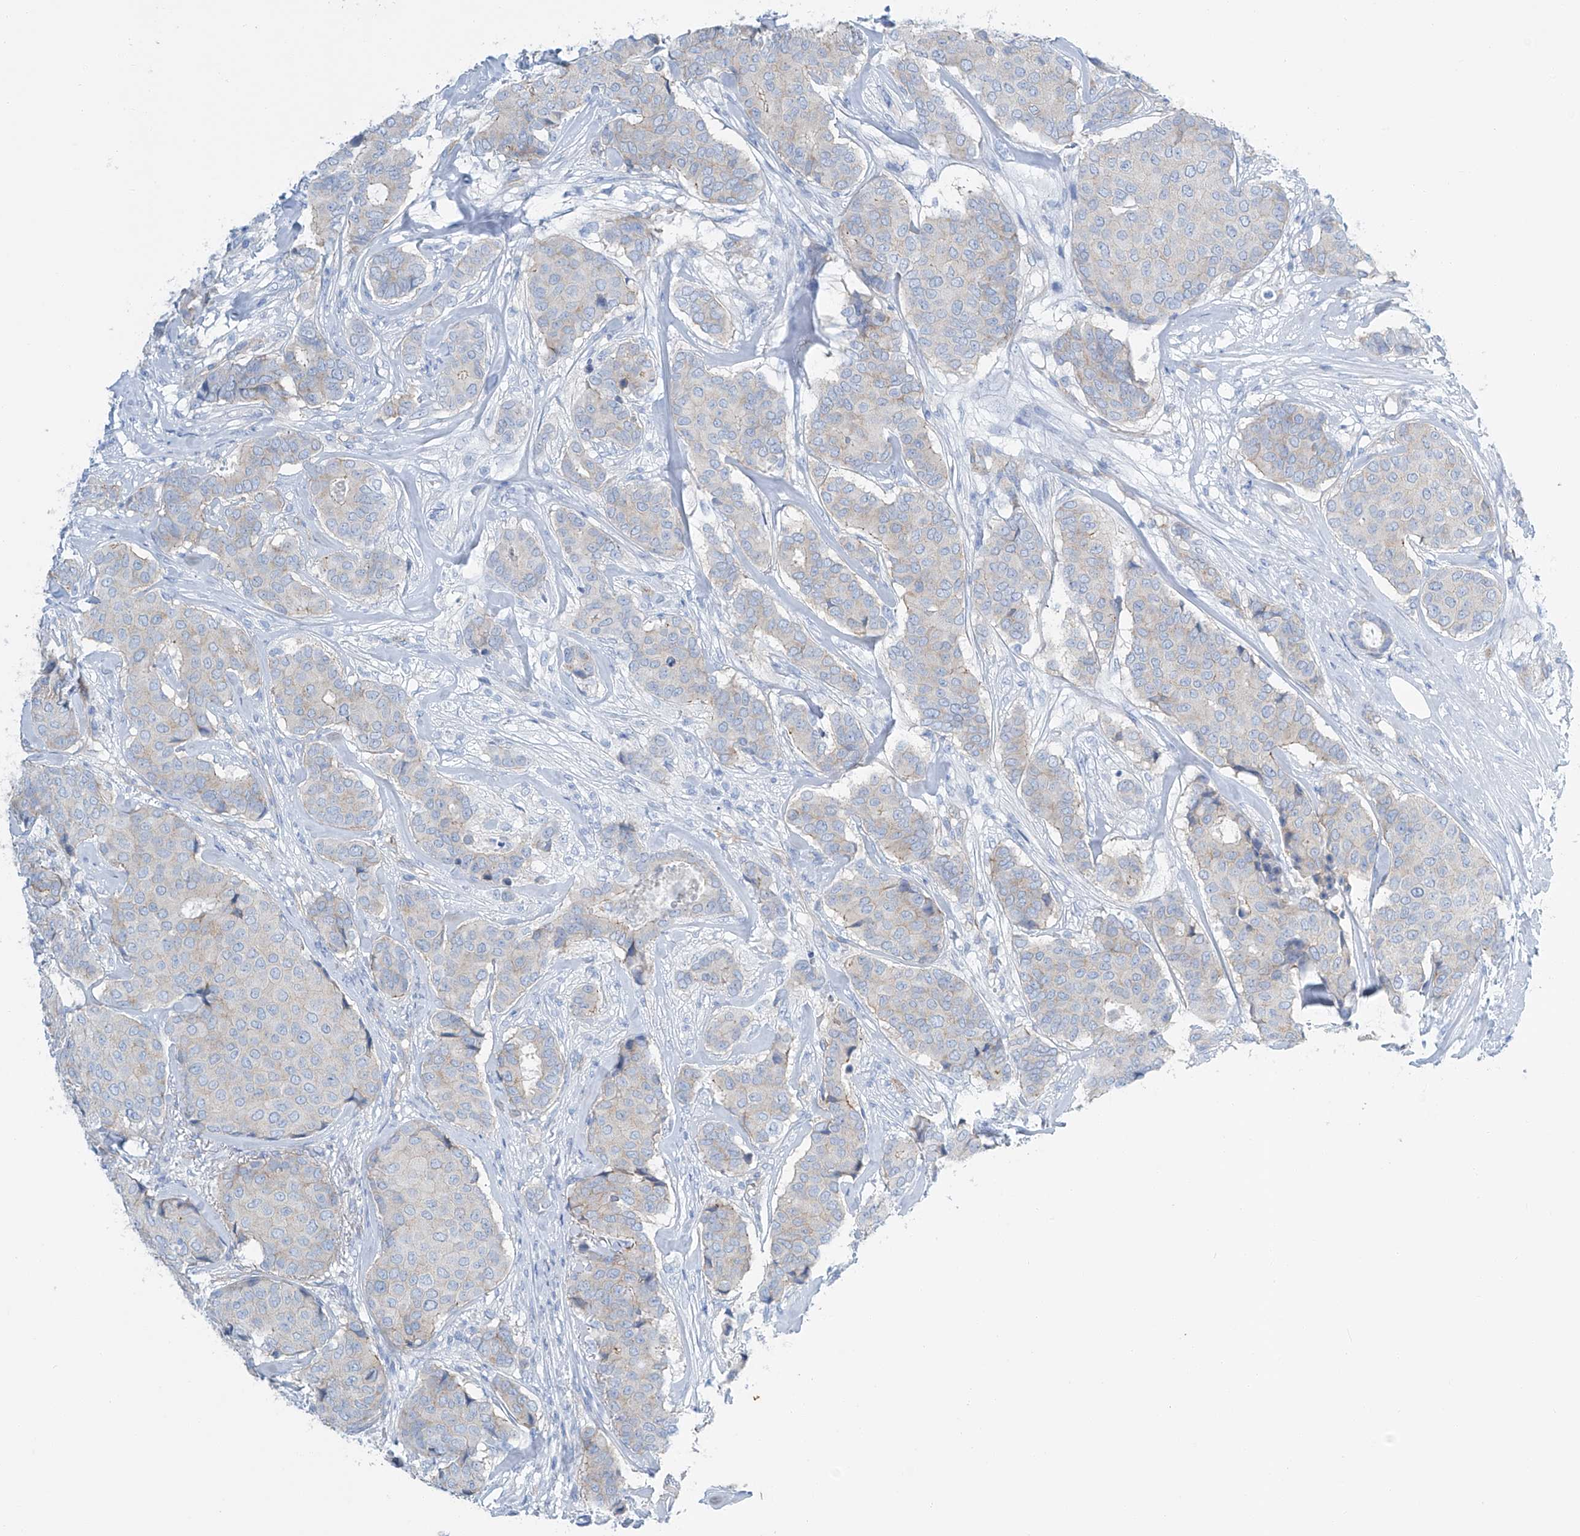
{"staining": {"intensity": "negative", "quantity": "none", "location": "none"}, "tissue": "breast cancer", "cell_type": "Tumor cells", "image_type": "cancer", "snomed": [{"axis": "morphology", "description": "Duct carcinoma"}, {"axis": "topography", "description": "Breast"}], "caption": "Breast infiltrating ductal carcinoma stained for a protein using immunohistochemistry (IHC) exhibits no positivity tumor cells.", "gene": "MAGI1", "patient": {"sex": "female", "age": 75}}